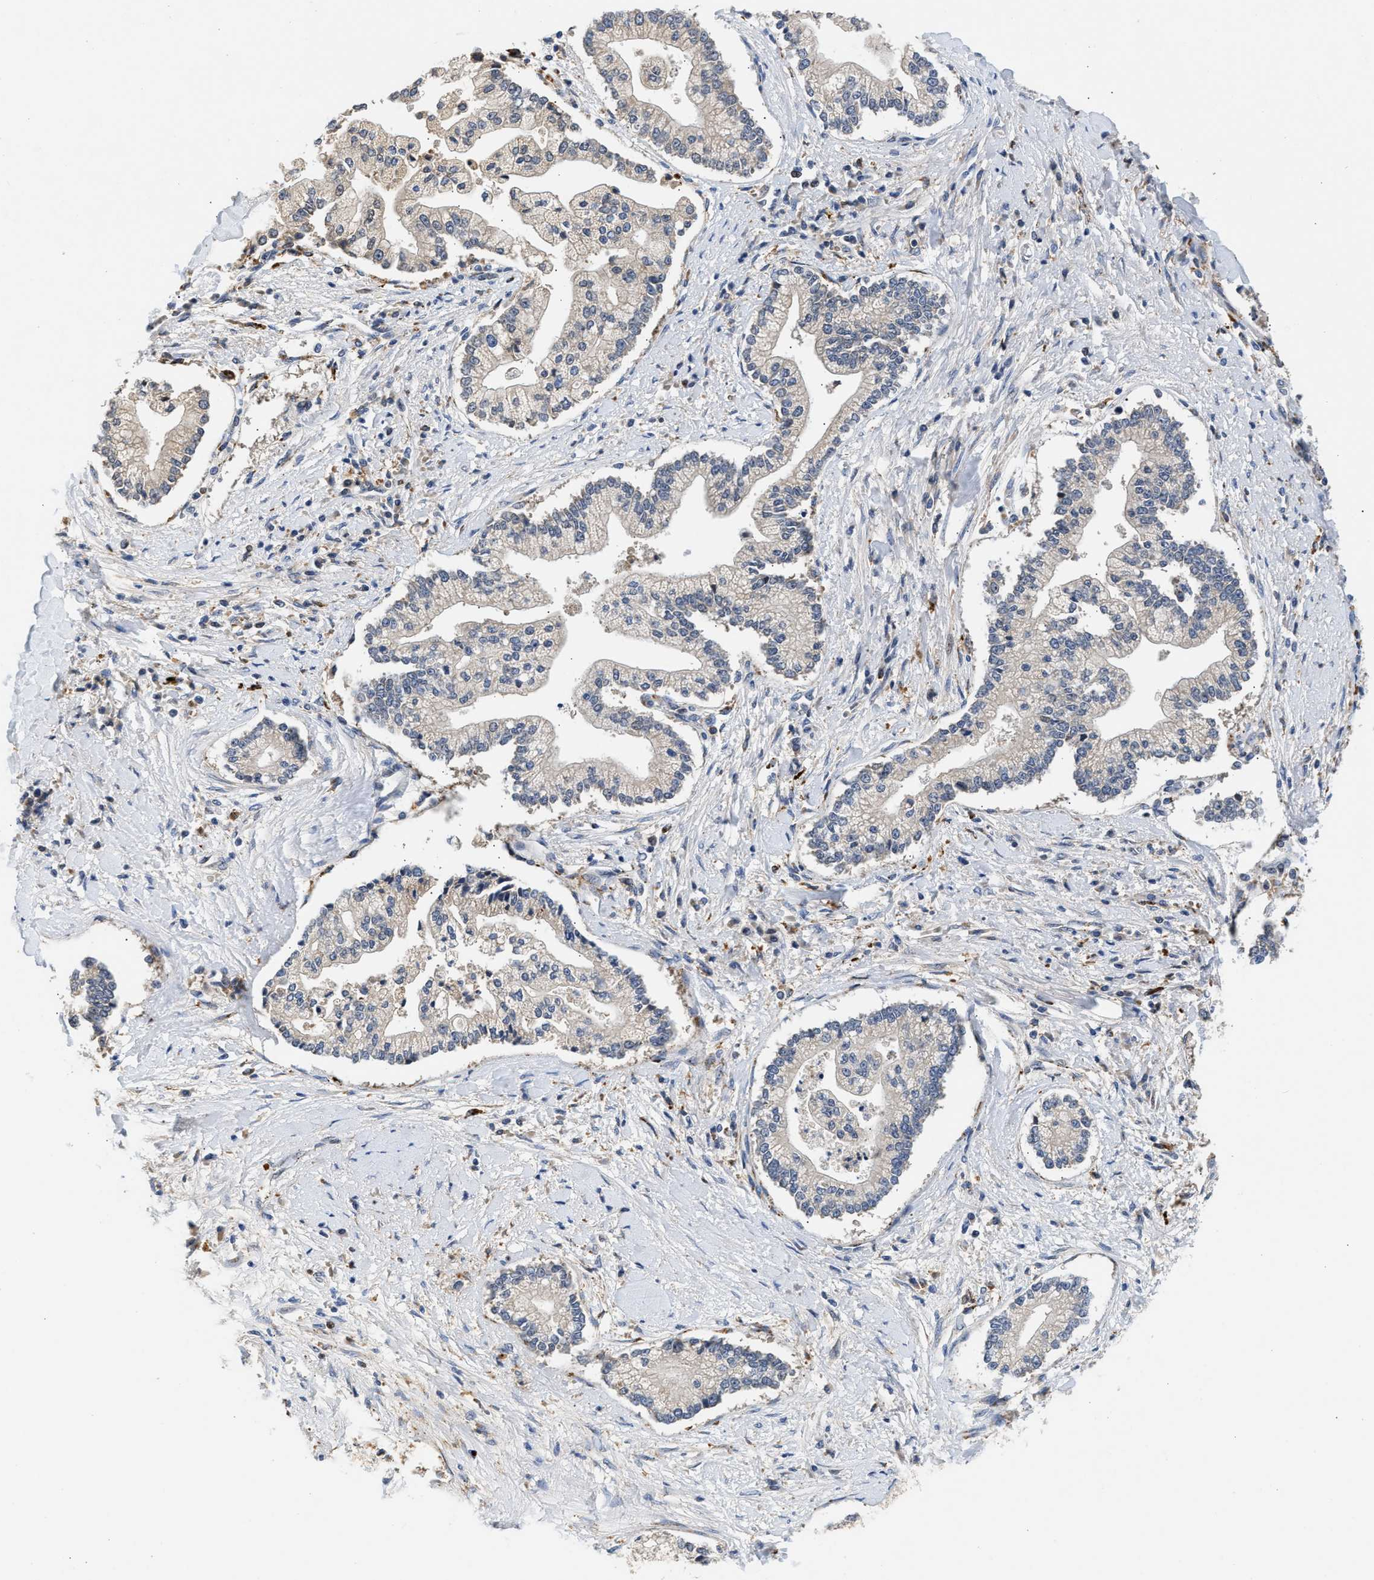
{"staining": {"intensity": "negative", "quantity": "none", "location": "none"}, "tissue": "liver cancer", "cell_type": "Tumor cells", "image_type": "cancer", "snomed": [{"axis": "morphology", "description": "Cholangiocarcinoma"}, {"axis": "topography", "description": "Liver"}], "caption": "IHC of cholangiocarcinoma (liver) shows no expression in tumor cells. The staining was performed using DAB to visualize the protein expression in brown, while the nuclei were stained in blue with hematoxylin (Magnification: 20x).", "gene": "PPM1L", "patient": {"sex": "male", "age": 50}}